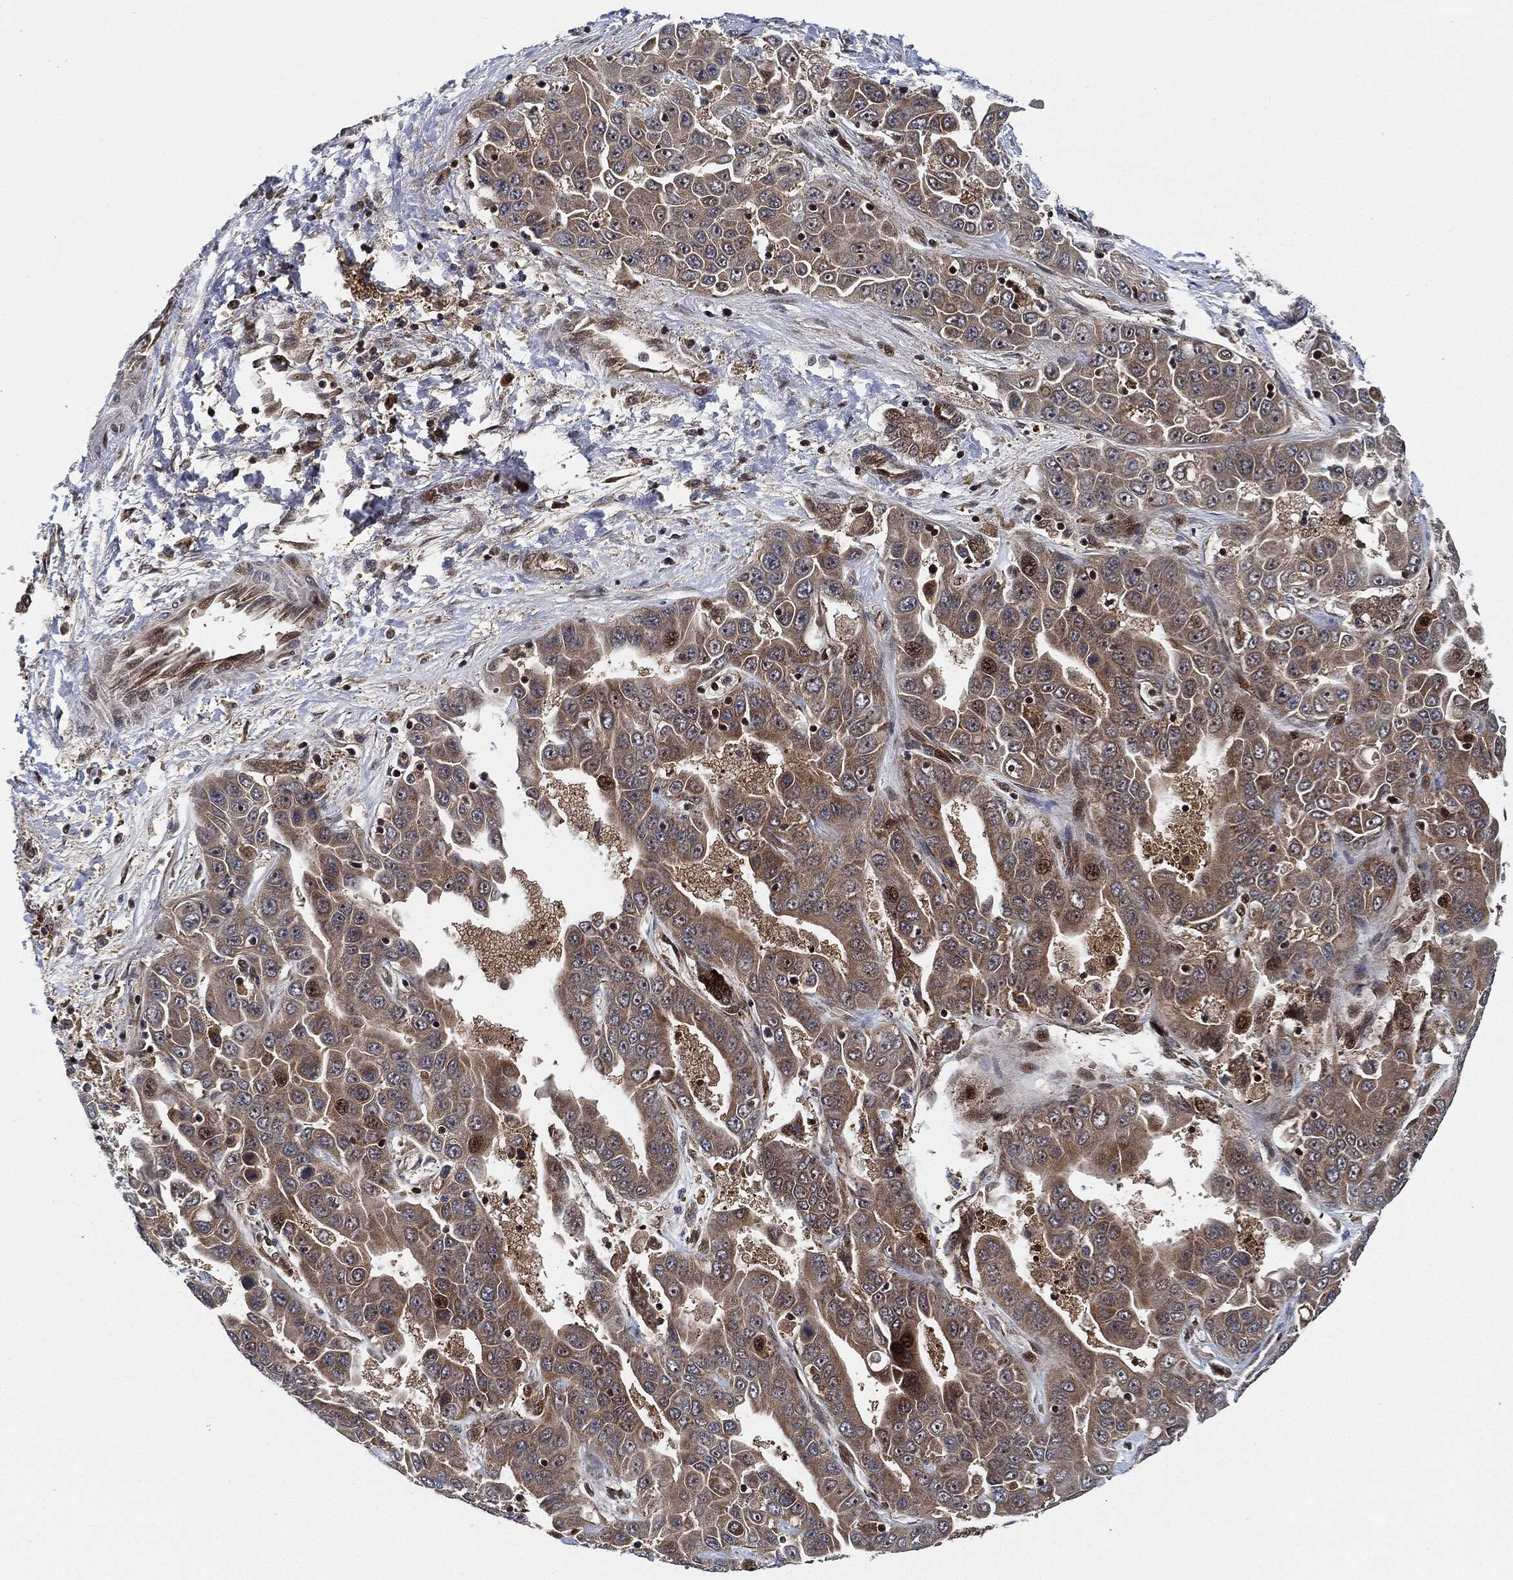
{"staining": {"intensity": "weak", "quantity": "25%-75%", "location": "cytoplasmic/membranous"}, "tissue": "liver cancer", "cell_type": "Tumor cells", "image_type": "cancer", "snomed": [{"axis": "morphology", "description": "Cholangiocarcinoma"}, {"axis": "topography", "description": "Liver"}], "caption": "Liver cancer was stained to show a protein in brown. There is low levels of weak cytoplasmic/membranous positivity in approximately 25%-75% of tumor cells.", "gene": "RNASEL", "patient": {"sex": "female", "age": 52}}